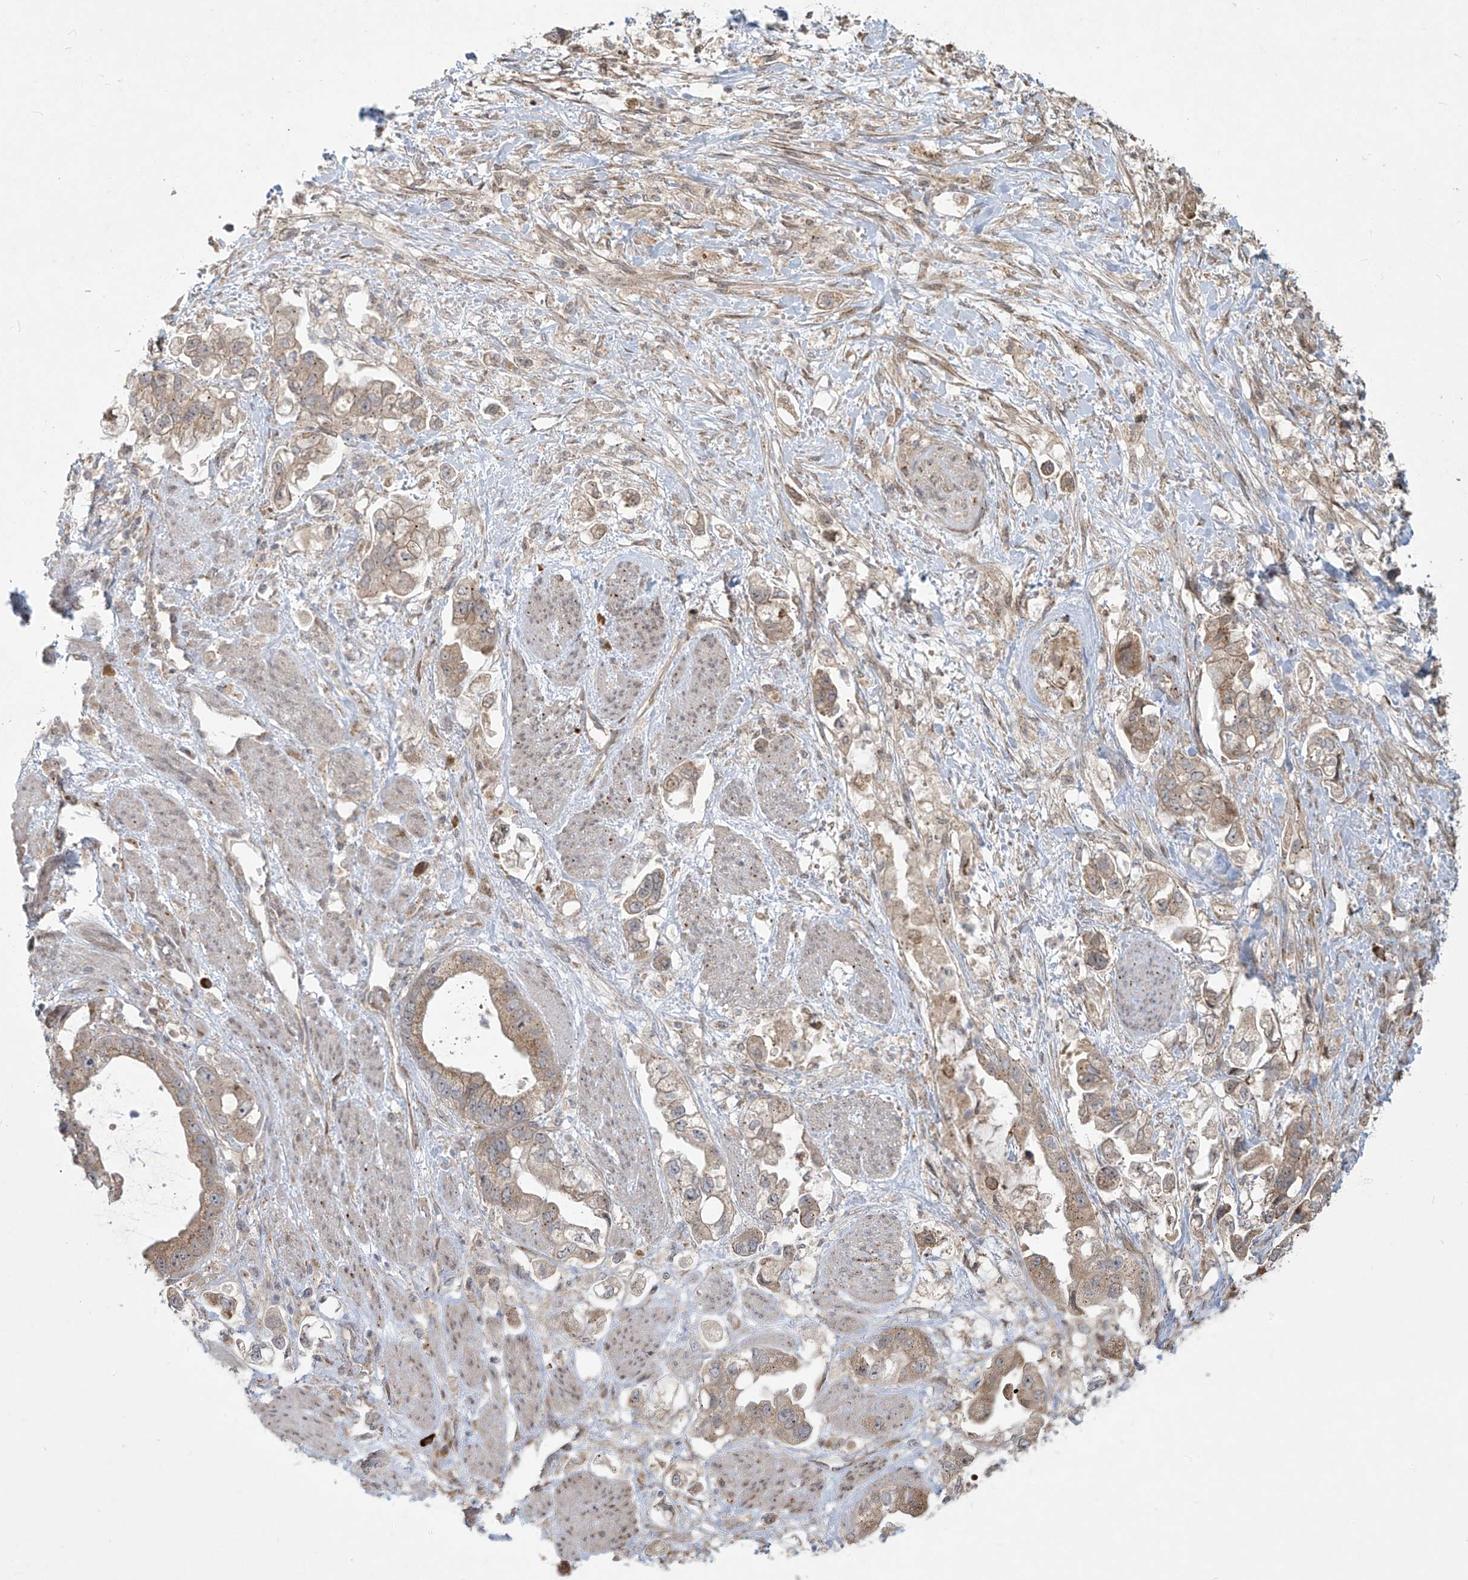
{"staining": {"intensity": "moderate", "quantity": ">75%", "location": "cytoplasmic/membranous"}, "tissue": "stomach cancer", "cell_type": "Tumor cells", "image_type": "cancer", "snomed": [{"axis": "morphology", "description": "Adenocarcinoma, NOS"}, {"axis": "topography", "description": "Stomach"}], "caption": "IHC staining of stomach adenocarcinoma, which shows medium levels of moderate cytoplasmic/membranous expression in approximately >75% of tumor cells indicating moderate cytoplasmic/membranous protein expression. The staining was performed using DAB (brown) for protein detection and nuclei were counterstained in hematoxylin (blue).", "gene": "PLEKHM3", "patient": {"sex": "male", "age": 62}}